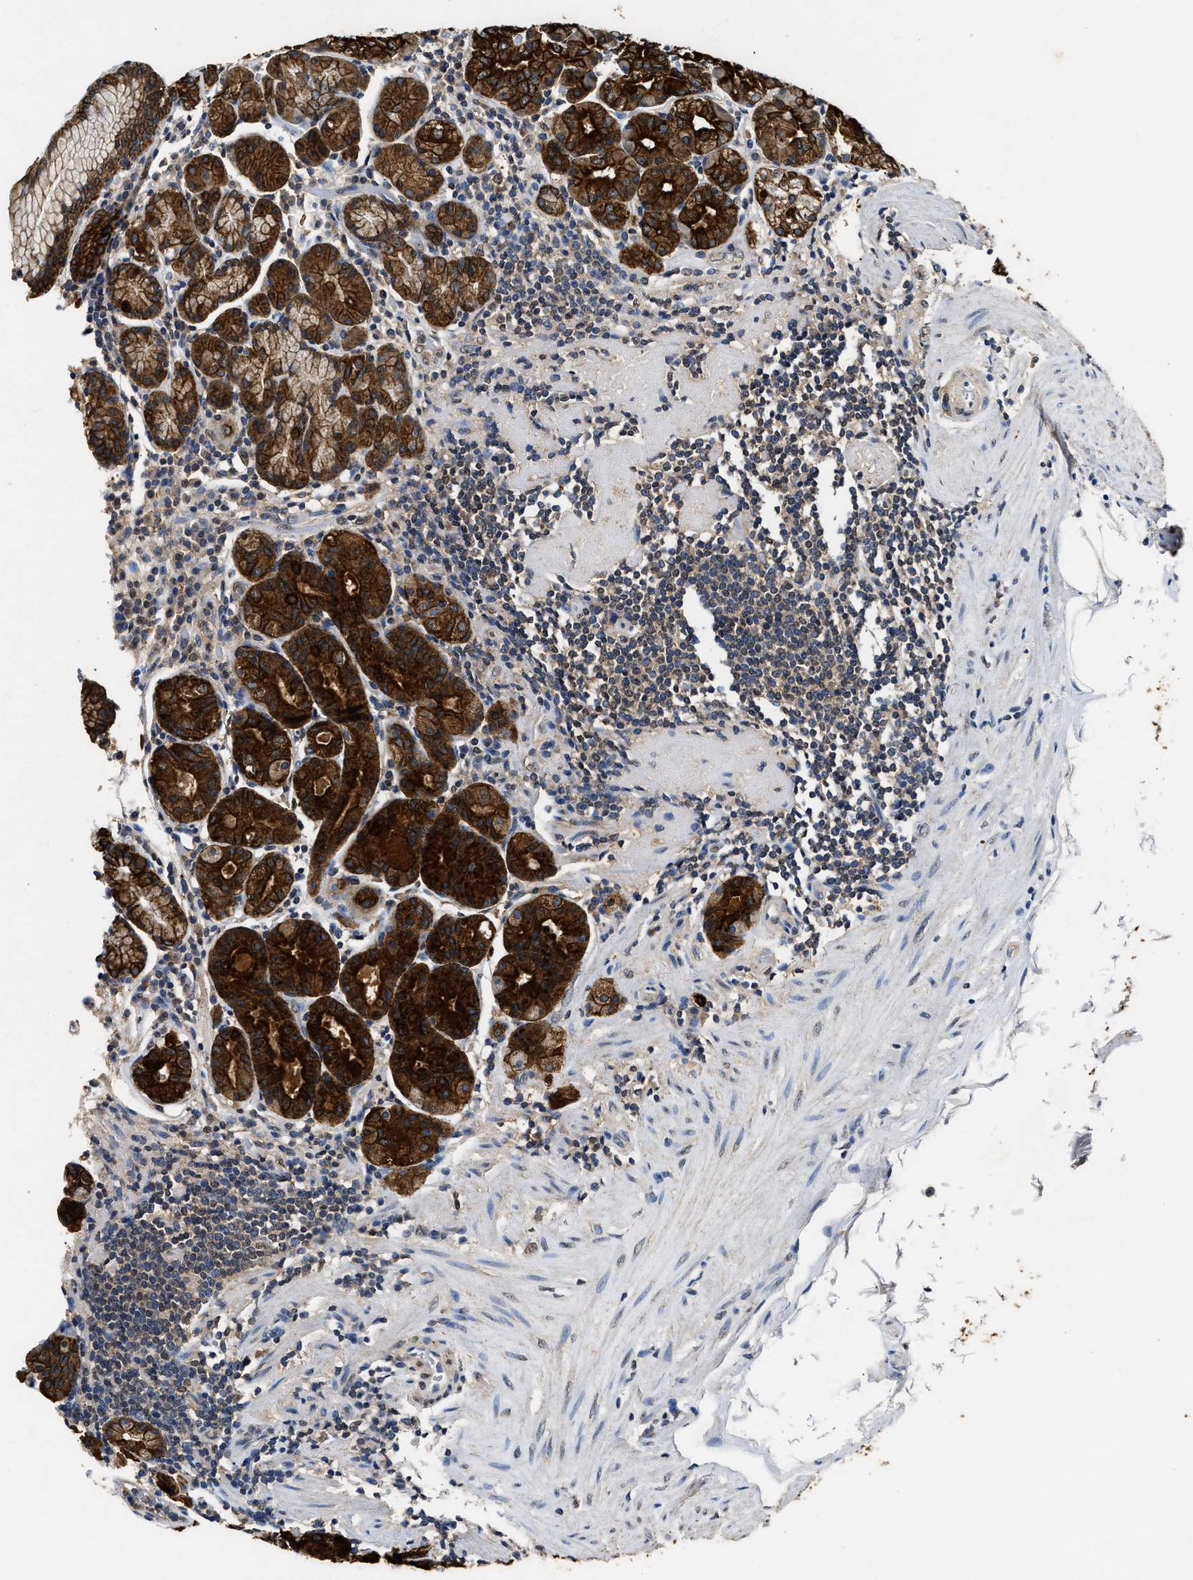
{"staining": {"intensity": "strong", "quantity": ">75%", "location": "cytoplasmic/membranous"}, "tissue": "stomach", "cell_type": "Glandular cells", "image_type": "normal", "snomed": [{"axis": "morphology", "description": "Normal tissue, NOS"}, {"axis": "topography", "description": "Stomach, lower"}], "caption": "Immunohistochemistry (IHC) photomicrograph of benign stomach stained for a protein (brown), which displays high levels of strong cytoplasmic/membranous positivity in approximately >75% of glandular cells.", "gene": "CTNNA1", "patient": {"sex": "female", "age": 76}}